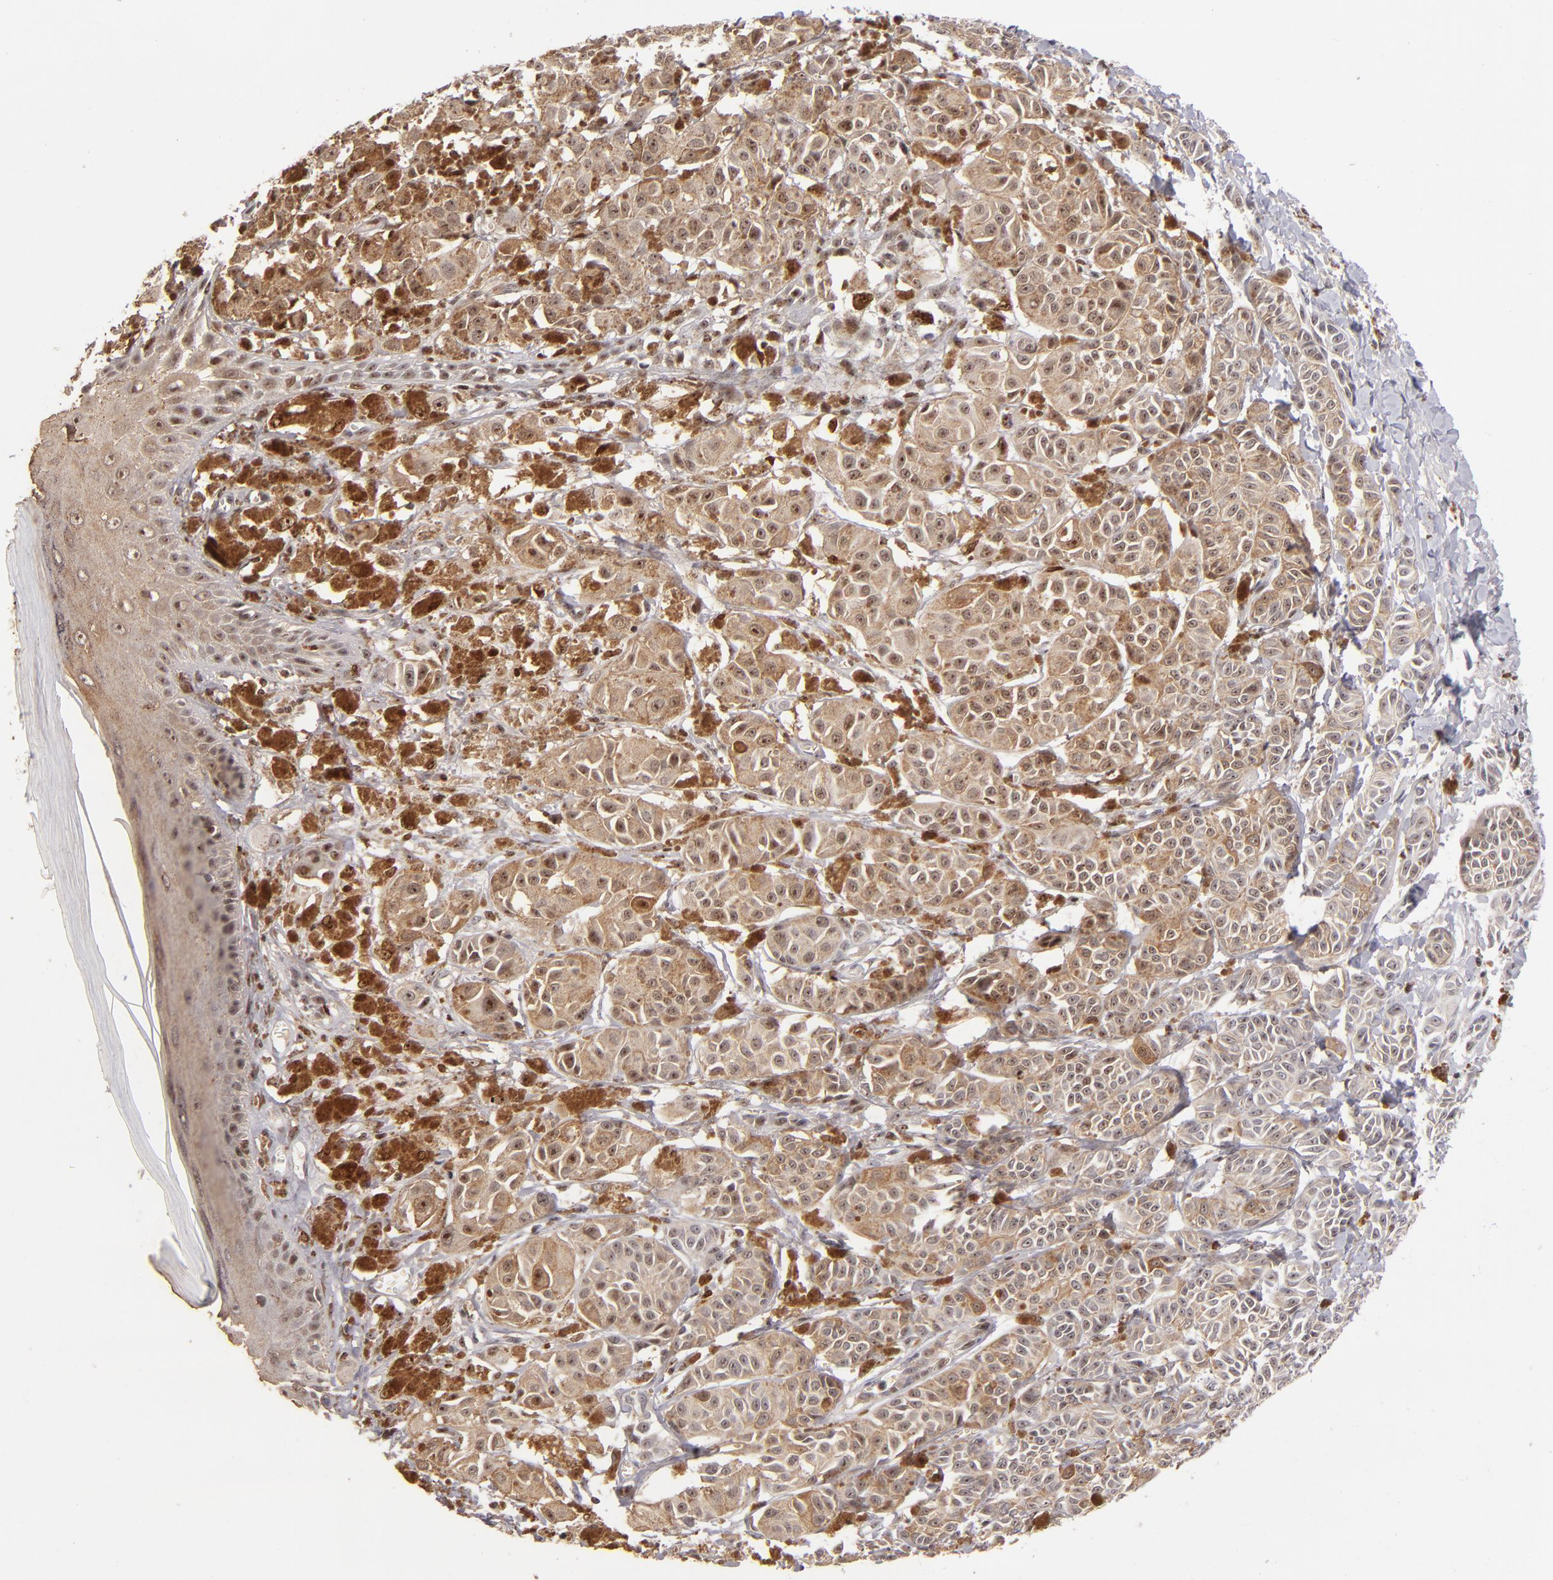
{"staining": {"intensity": "moderate", "quantity": "<25%", "location": "cytoplasmic/membranous,nuclear"}, "tissue": "melanoma", "cell_type": "Tumor cells", "image_type": "cancer", "snomed": [{"axis": "morphology", "description": "Malignant melanoma, NOS"}, {"axis": "topography", "description": "Skin"}], "caption": "Malignant melanoma was stained to show a protein in brown. There is low levels of moderate cytoplasmic/membranous and nuclear positivity in about <25% of tumor cells.", "gene": "PCNX4", "patient": {"sex": "male", "age": 76}}